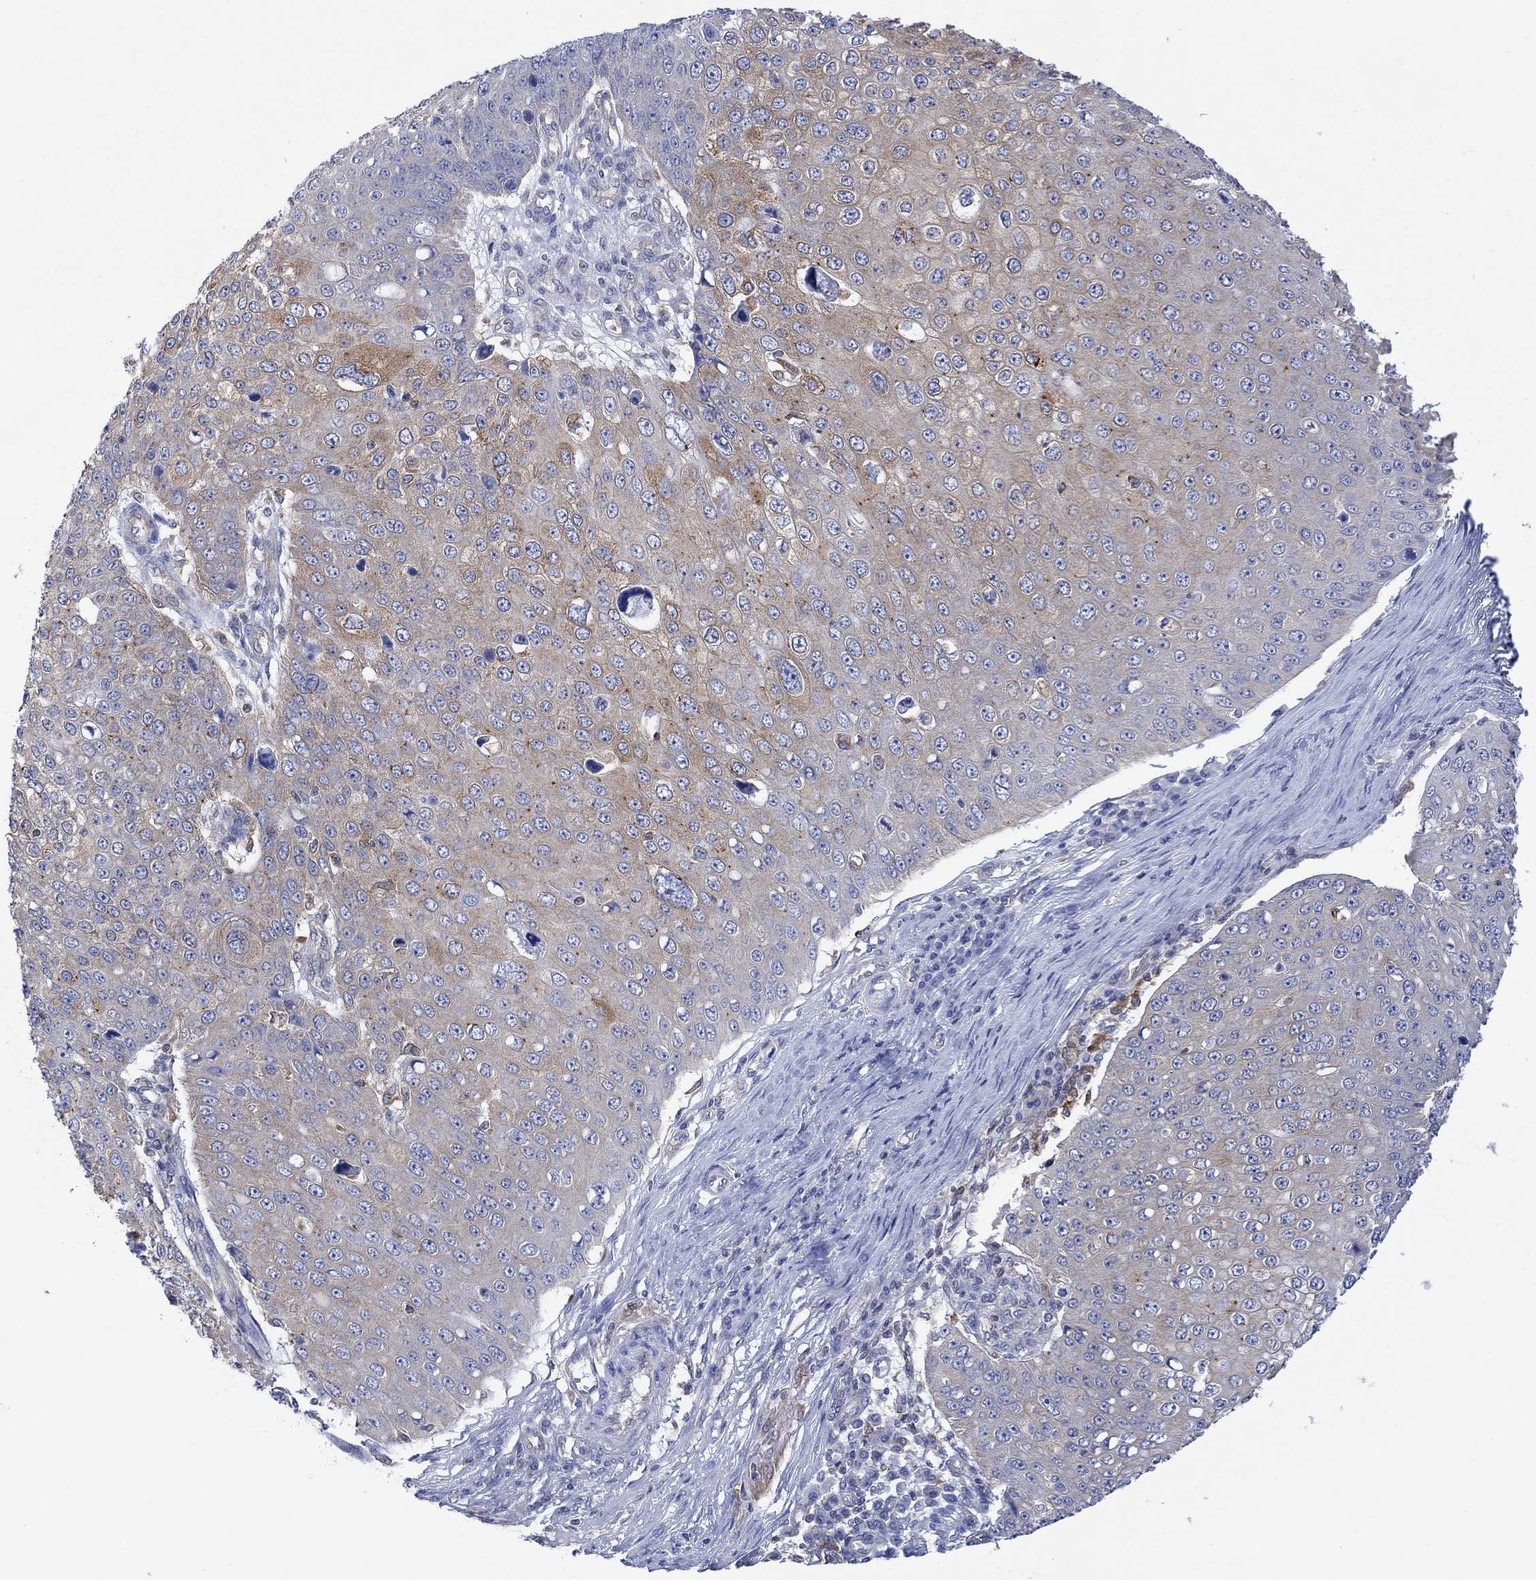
{"staining": {"intensity": "moderate", "quantity": "<25%", "location": "cytoplasmic/membranous"}, "tissue": "skin cancer", "cell_type": "Tumor cells", "image_type": "cancer", "snomed": [{"axis": "morphology", "description": "Squamous cell carcinoma, NOS"}, {"axis": "topography", "description": "Skin"}], "caption": "Moderate cytoplasmic/membranous expression is present in approximately <25% of tumor cells in skin cancer.", "gene": "GBP5", "patient": {"sex": "male", "age": 71}}